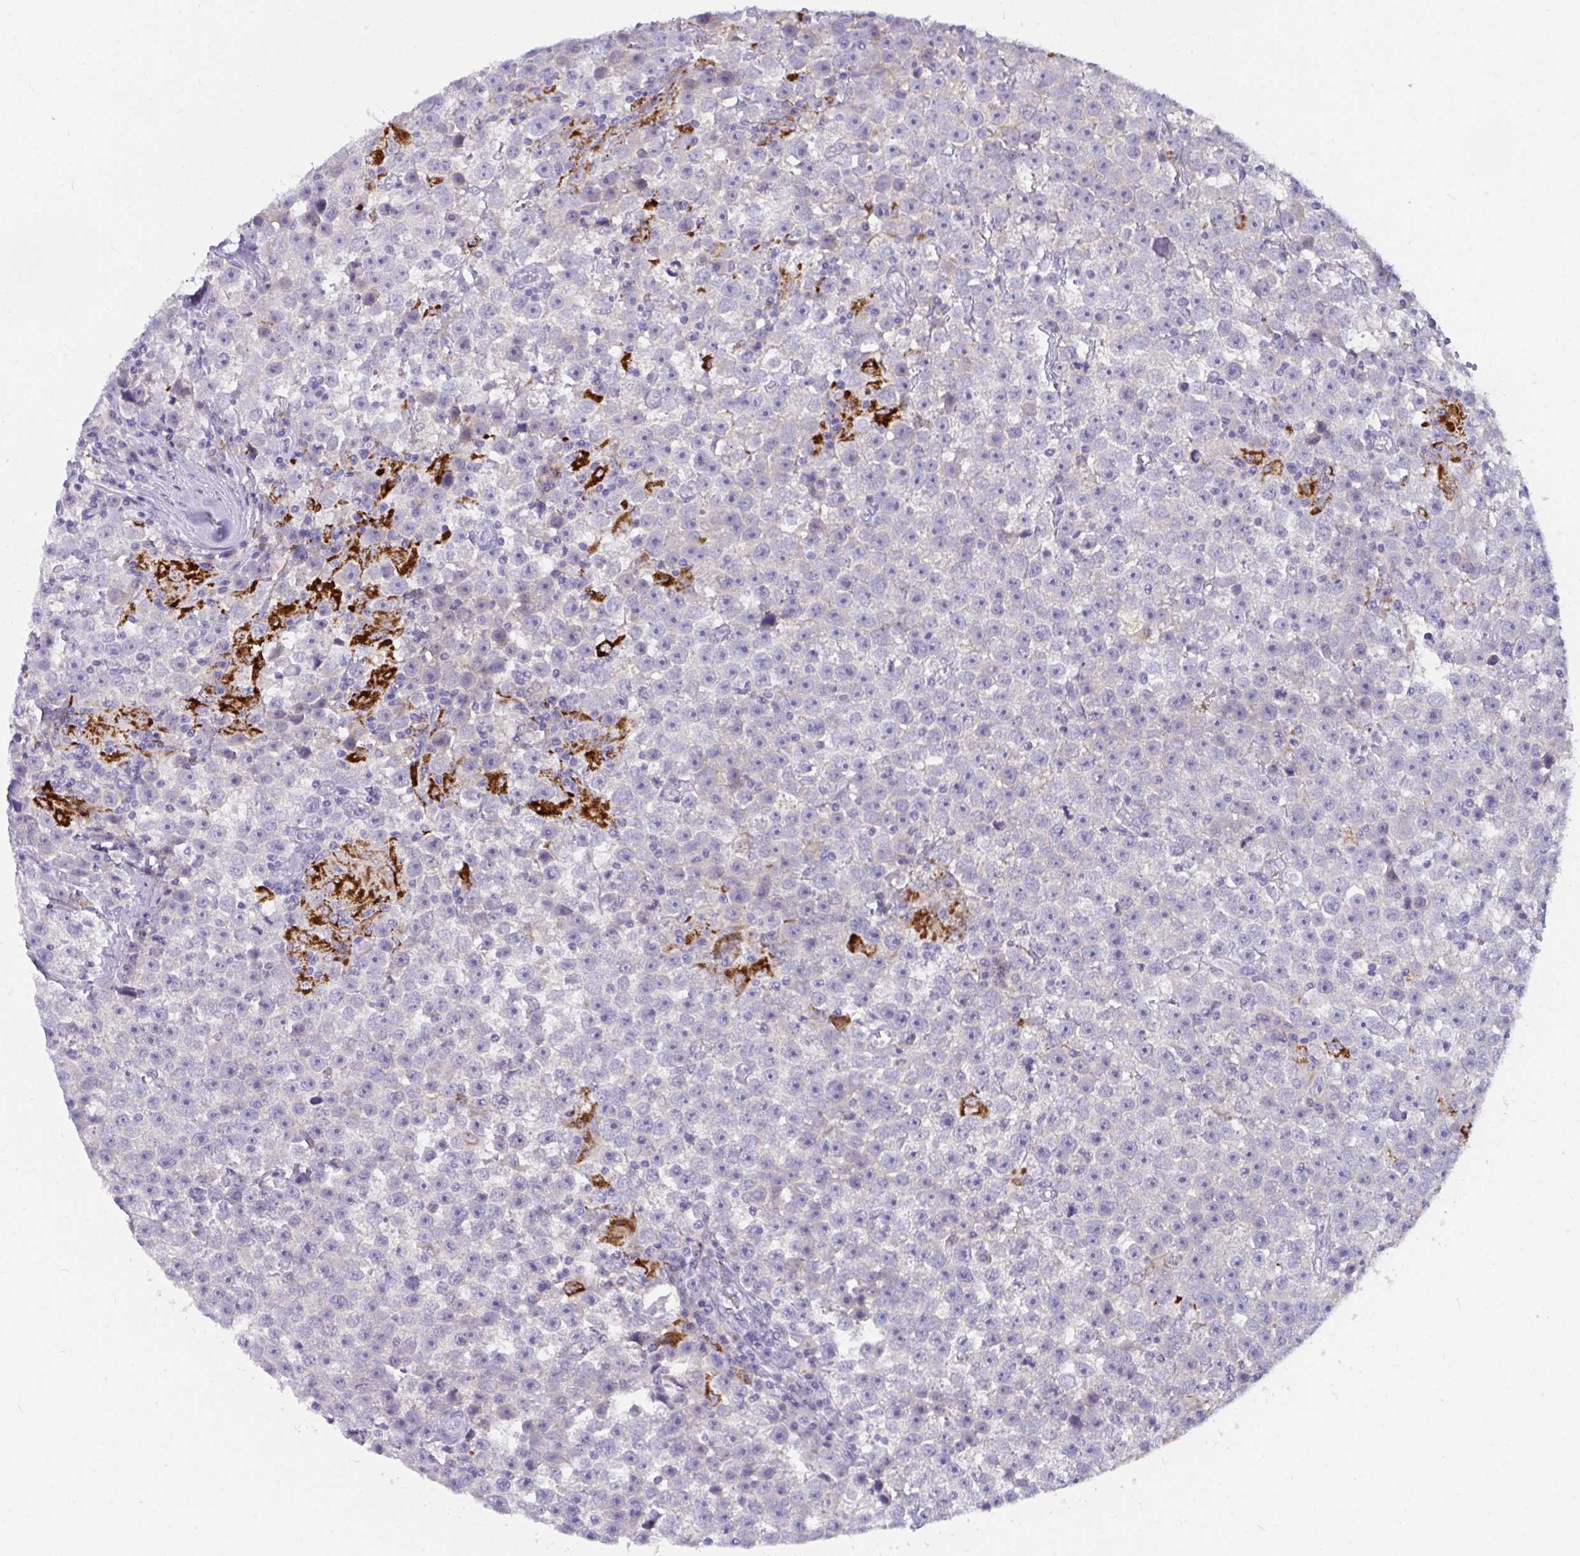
{"staining": {"intensity": "negative", "quantity": "none", "location": "none"}, "tissue": "testis cancer", "cell_type": "Tumor cells", "image_type": "cancer", "snomed": [{"axis": "morphology", "description": "Seminoma, NOS"}, {"axis": "topography", "description": "Testis"}], "caption": "Immunohistochemistry (IHC) photomicrograph of testis cancer stained for a protein (brown), which demonstrates no expression in tumor cells. Brightfield microscopy of IHC stained with DAB (brown) and hematoxylin (blue), captured at high magnification.", "gene": "SEMA6B", "patient": {"sex": "male", "age": 31}}